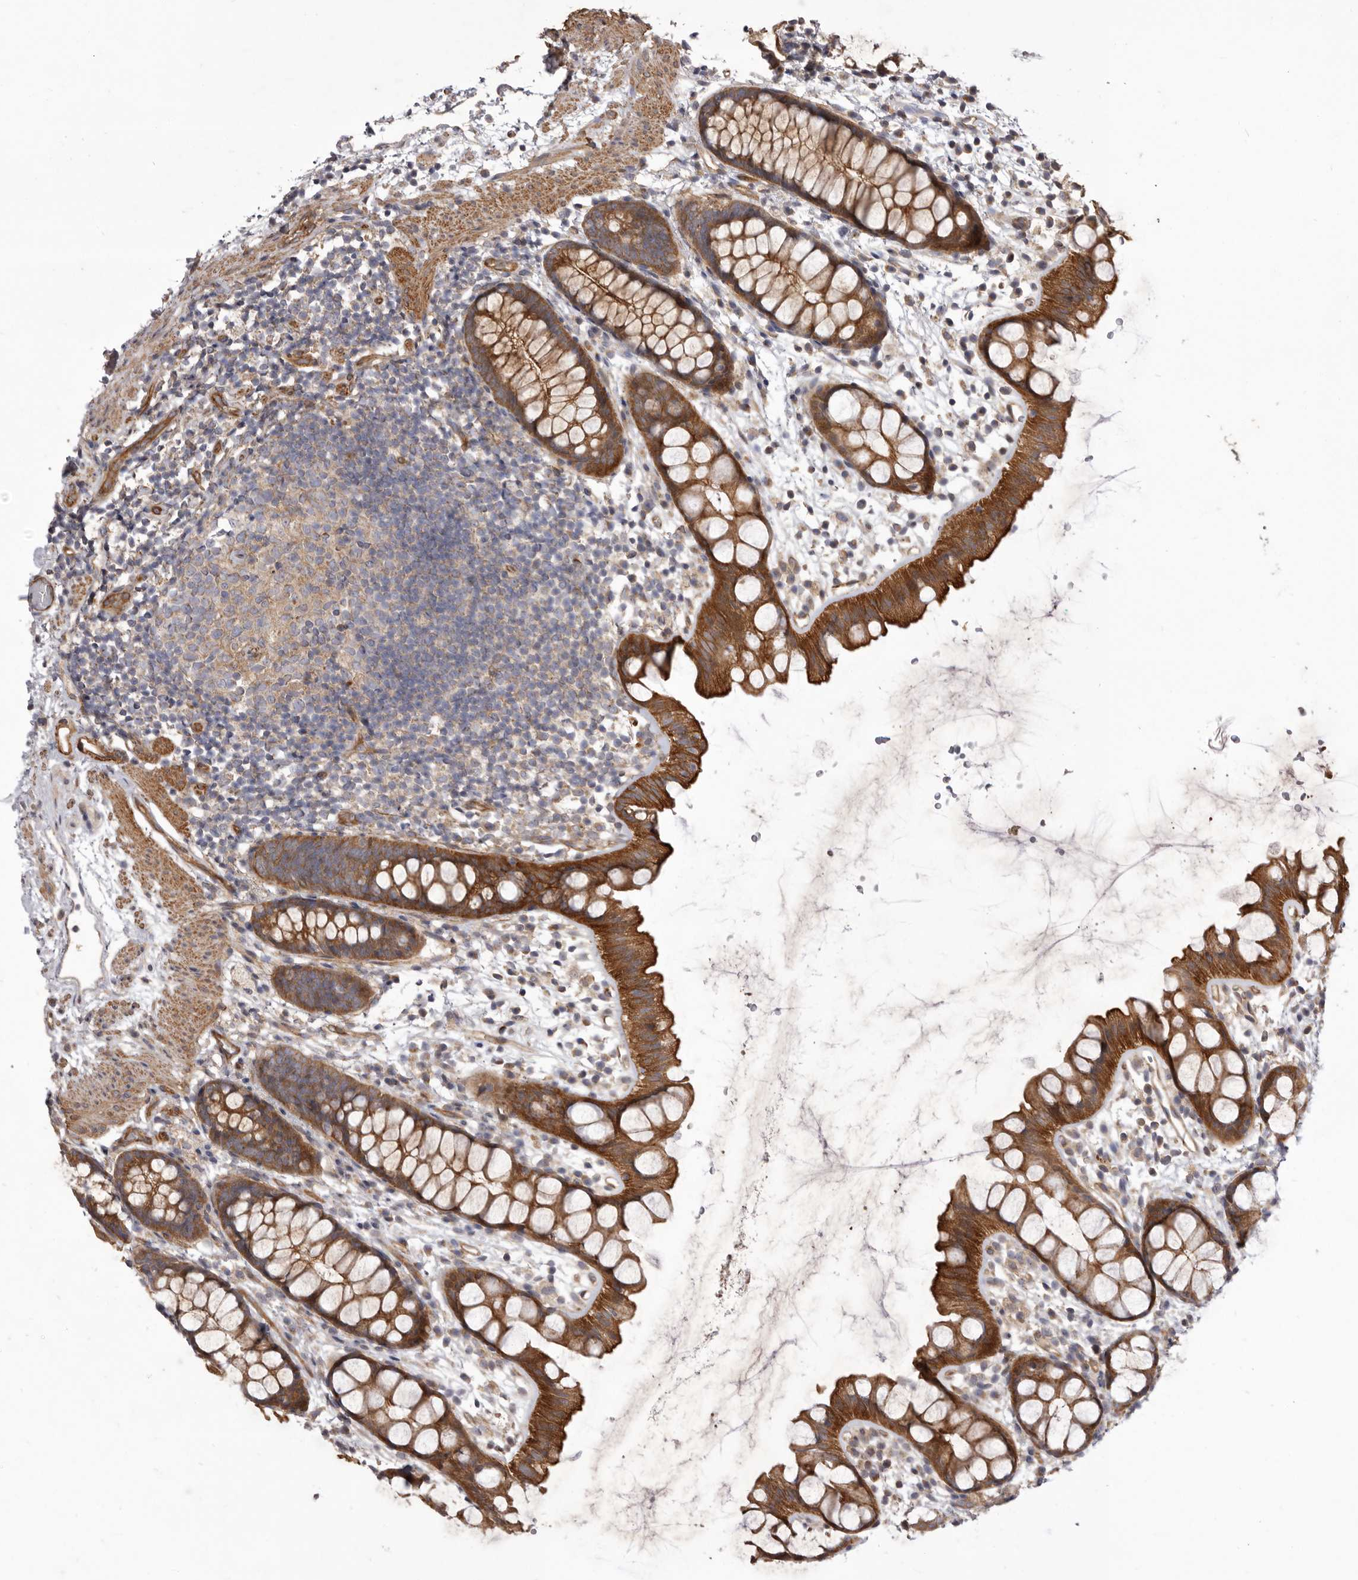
{"staining": {"intensity": "strong", "quantity": ">75%", "location": "cytoplasmic/membranous"}, "tissue": "rectum", "cell_type": "Glandular cells", "image_type": "normal", "snomed": [{"axis": "morphology", "description": "Normal tissue, NOS"}, {"axis": "topography", "description": "Rectum"}], "caption": "IHC image of normal rectum: rectum stained using IHC exhibits high levels of strong protein expression localized specifically in the cytoplasmic/membranous of glandular cells, appearing as a cytoplasmic/membranous brown color.", "gene": "VPS45", "patient": {"sex": "female", "age": 65}}